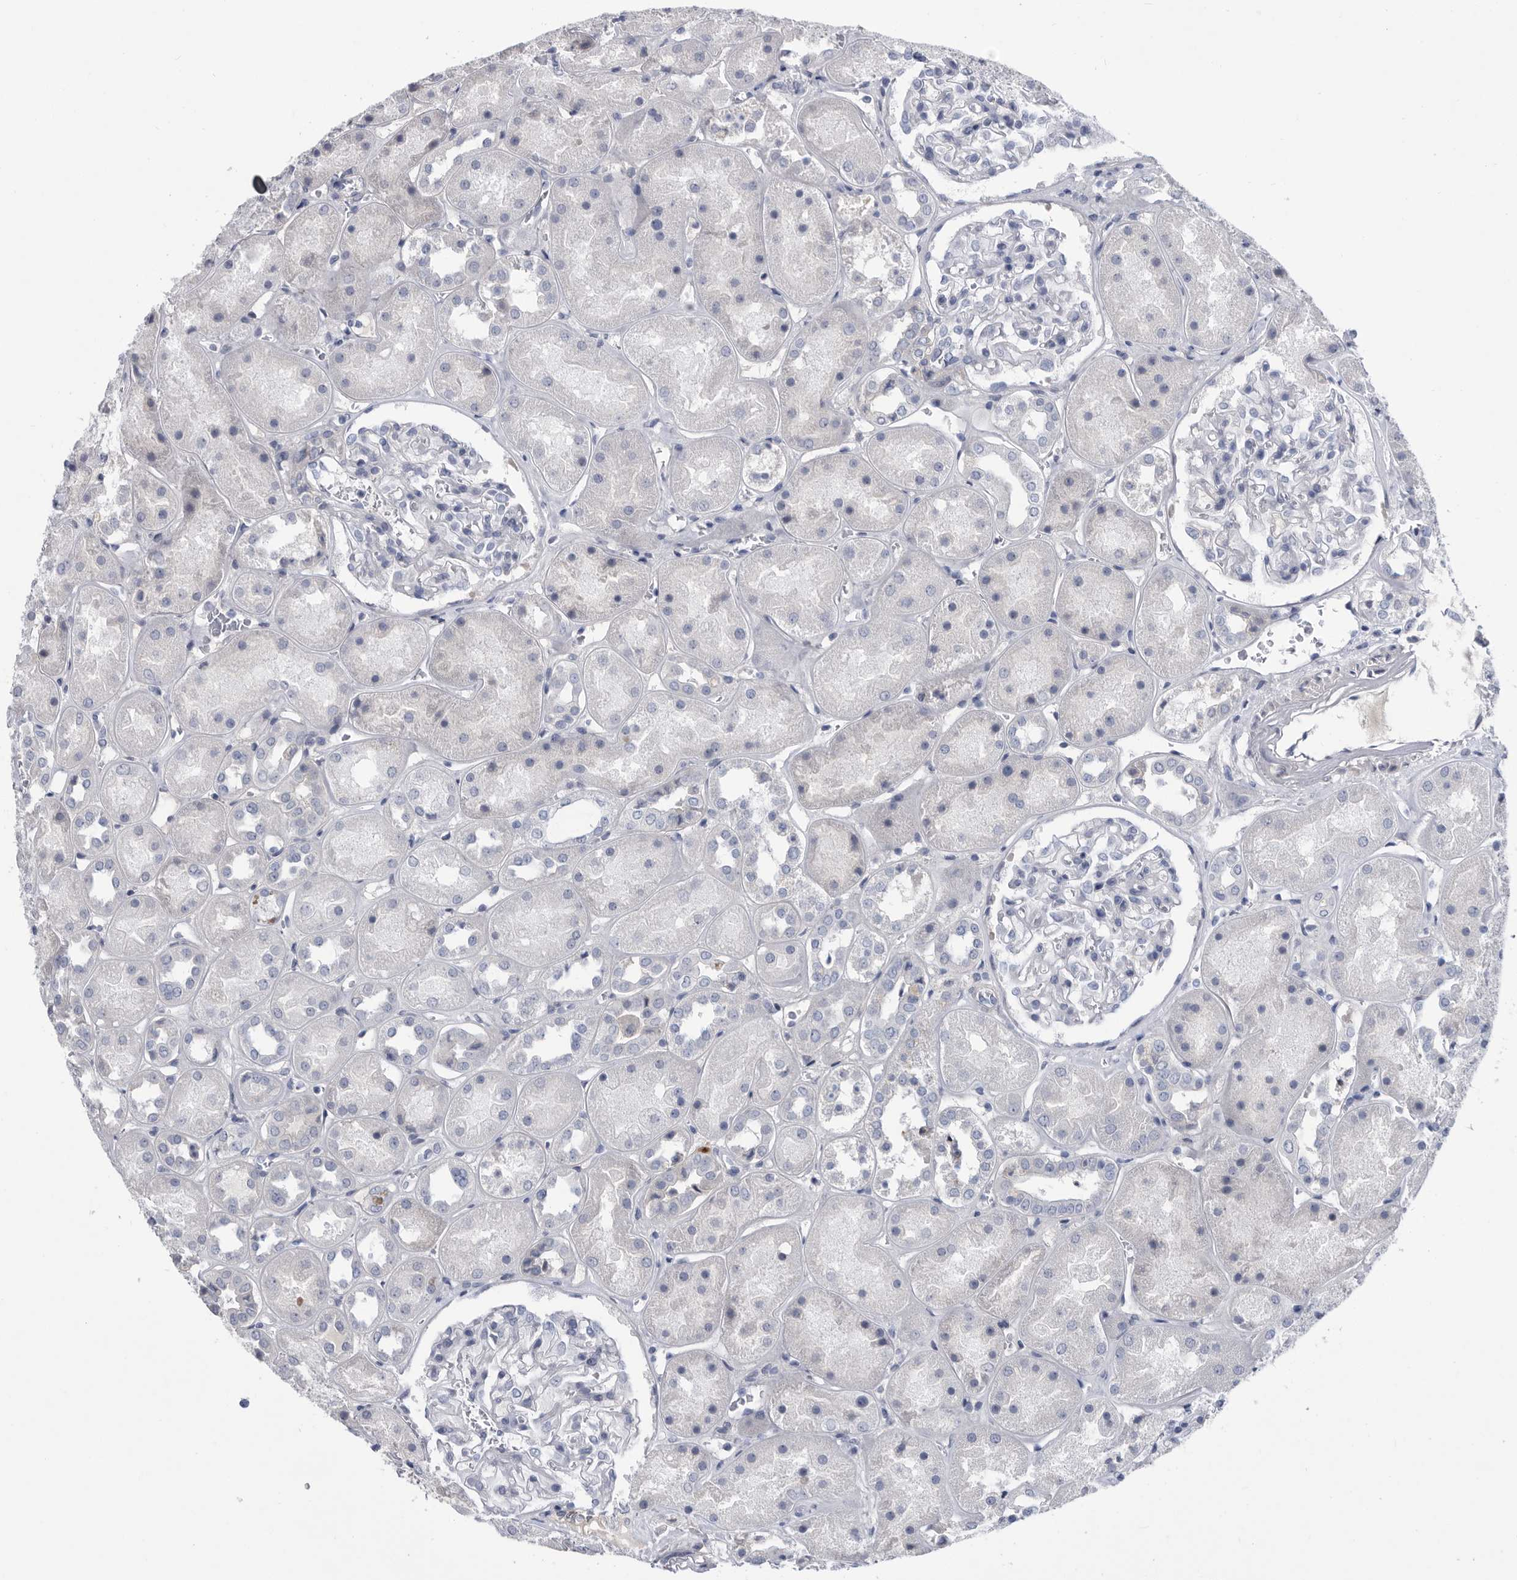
{"staining": {"intensity": "negative", "quantity": "none", "location": "none"}, "tissue": "kidney", "cell_type": "Cells in glomeruli", "image_type": "normal", "snomed": [{"axis": "morphology", "description": "Normal tissue, NOS"}, {"axis": "topography", "description": "Kidney"}], "caption": "Immunohistochemical staining of benign kidney displays no significant positivity in cells in glomeruli.", "gene": "BTBD6", "patient": {"sex": "male", "age": 70}}